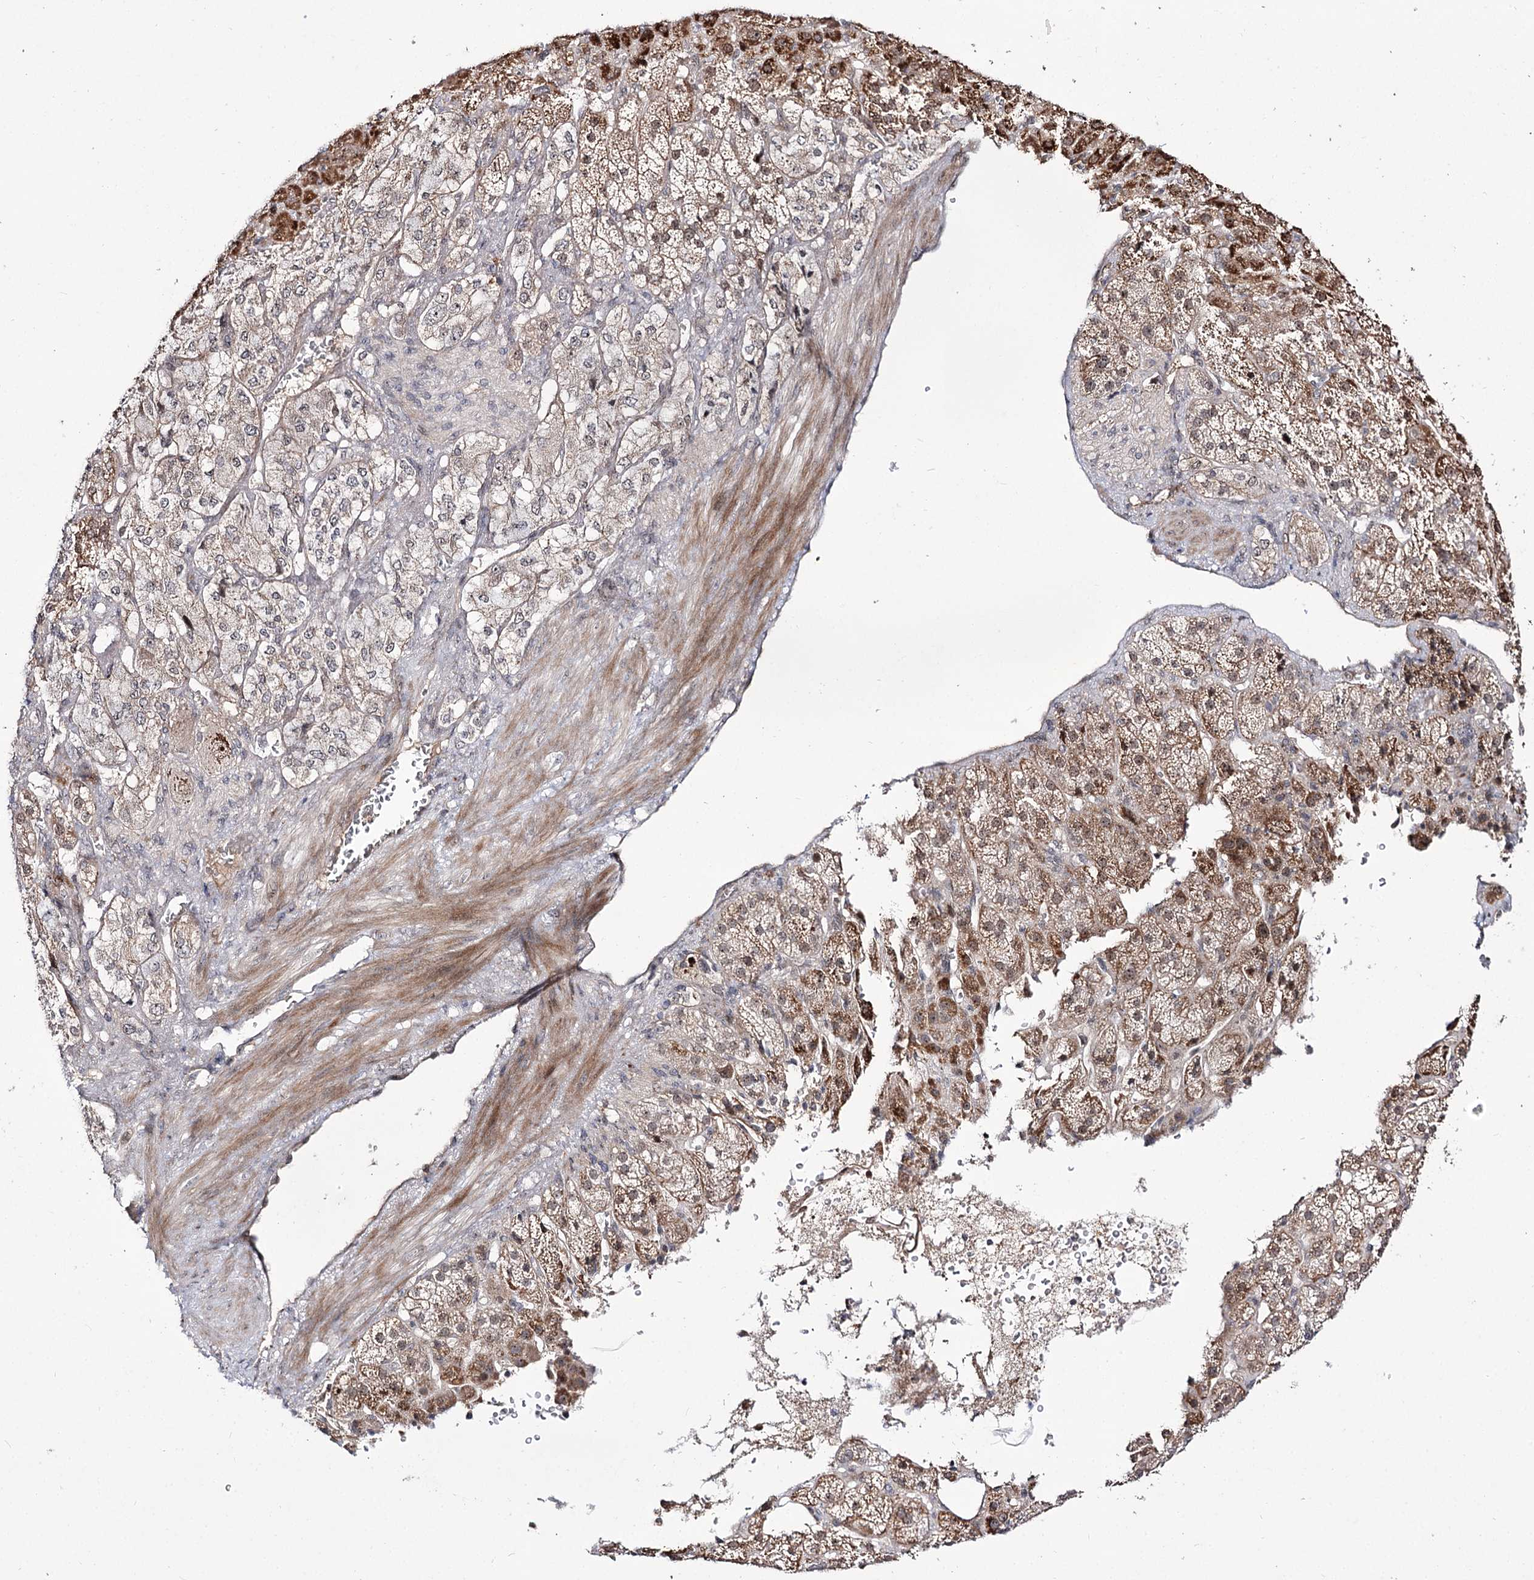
{"staining": {"intensity": "moderate", "quantity": ">75%", "location": "cytoplasmic/membranous"}, "tissue": "adrenal gland", "cell_type": "Glandular cells", "image_type": "normal", "snomed": [{"axis": "morphology", "description": "Normal tissue, NOS"}, {"axis": "topography", "description": "Adrenal gland"}], "caption": "Glandular cells reveal medium levels of moderate cytoplasmic/membranous positivity in about >75% of cells in benign adrenal gland. Immunohistochemistry (ihc) stains the protein in brown and the nuclei are stained blue.", "gene": "RRP9", "patient": {"sex": "female", "age": 57}}